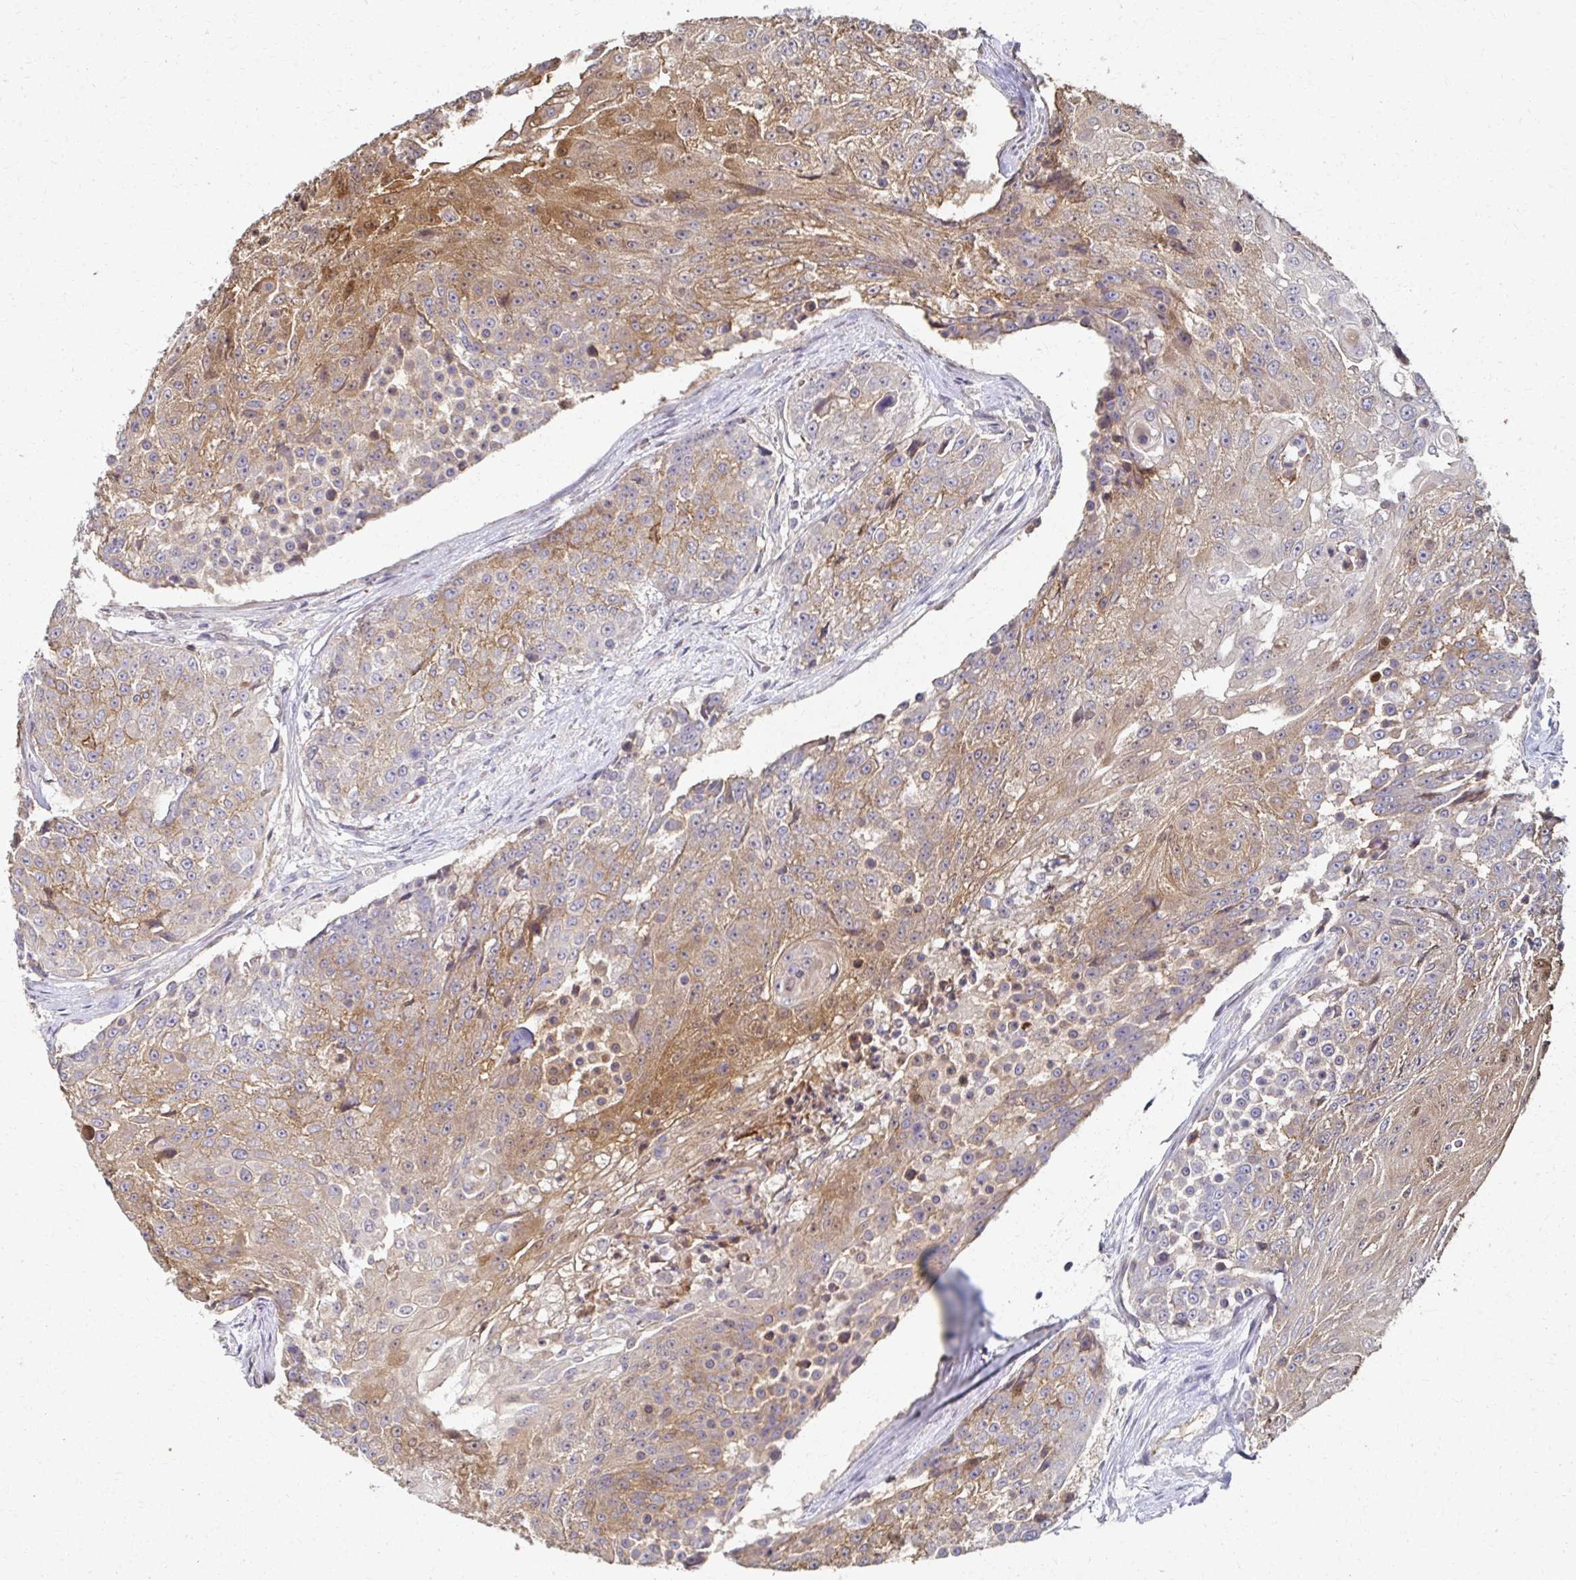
{"staining": {"intensity": "moderate", "quantity": ">75%", "location": "cytoplasmic/membranous"}, "tissue": "urothelial cancer", "cell_type": "Tumor cells", "image_type": "cancer", "snomed": [{"axis": "morphology", "description": "Urothelial carcinoma, High grade"}, {"axis": "topography", "description": "Urinary bladder"}], "caption": "Human urothelial carcinoma (high-grade) stained with a protein marker shows moderate staining in tumor cells.", "gene": "EOLA2", "patient": {"sex": "female", "age": 63}}